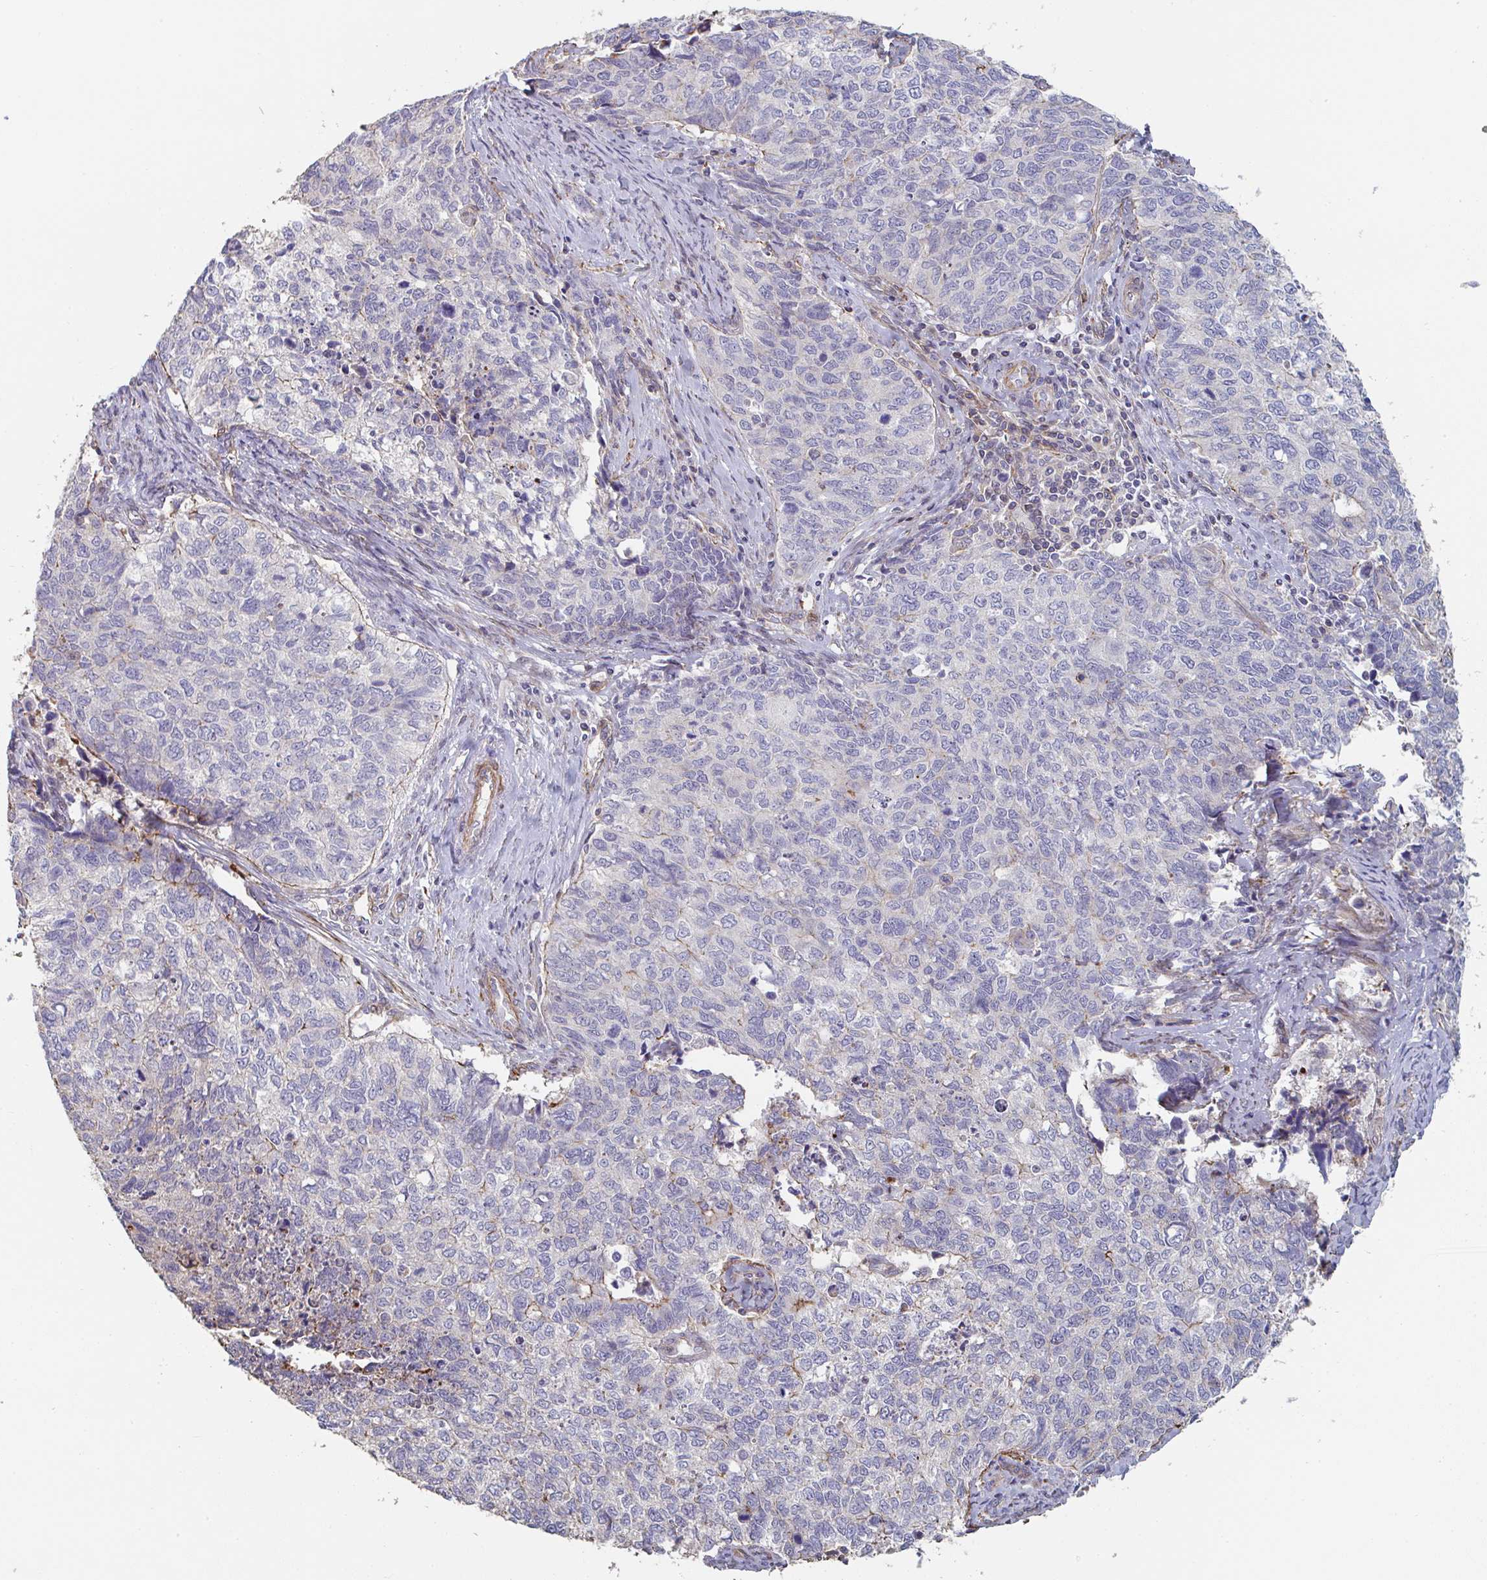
{"staining": {"intensity": "moderate", "quantity": "<25%", "location": "cytoplasmic/membranous"}, "tissue": "cervical cancer", "cell_type": "Tumor cells", "image_type": "cancer", "snomed": [{"axis": "morphology", "description": "Adenocarcinoma, NOS"}, {"axis": "topography", "description": "Cervix"}], "caption": "Adenocarcinoma (cervical) stained with DAB (3,3'-diaminobenzidine) IHC displays low levels of moderate cytoplasmic/membranous positivity in about <25% of tumor cells.", "gene": "FZD2", "patient": {"sex": "female", "age": 63}}